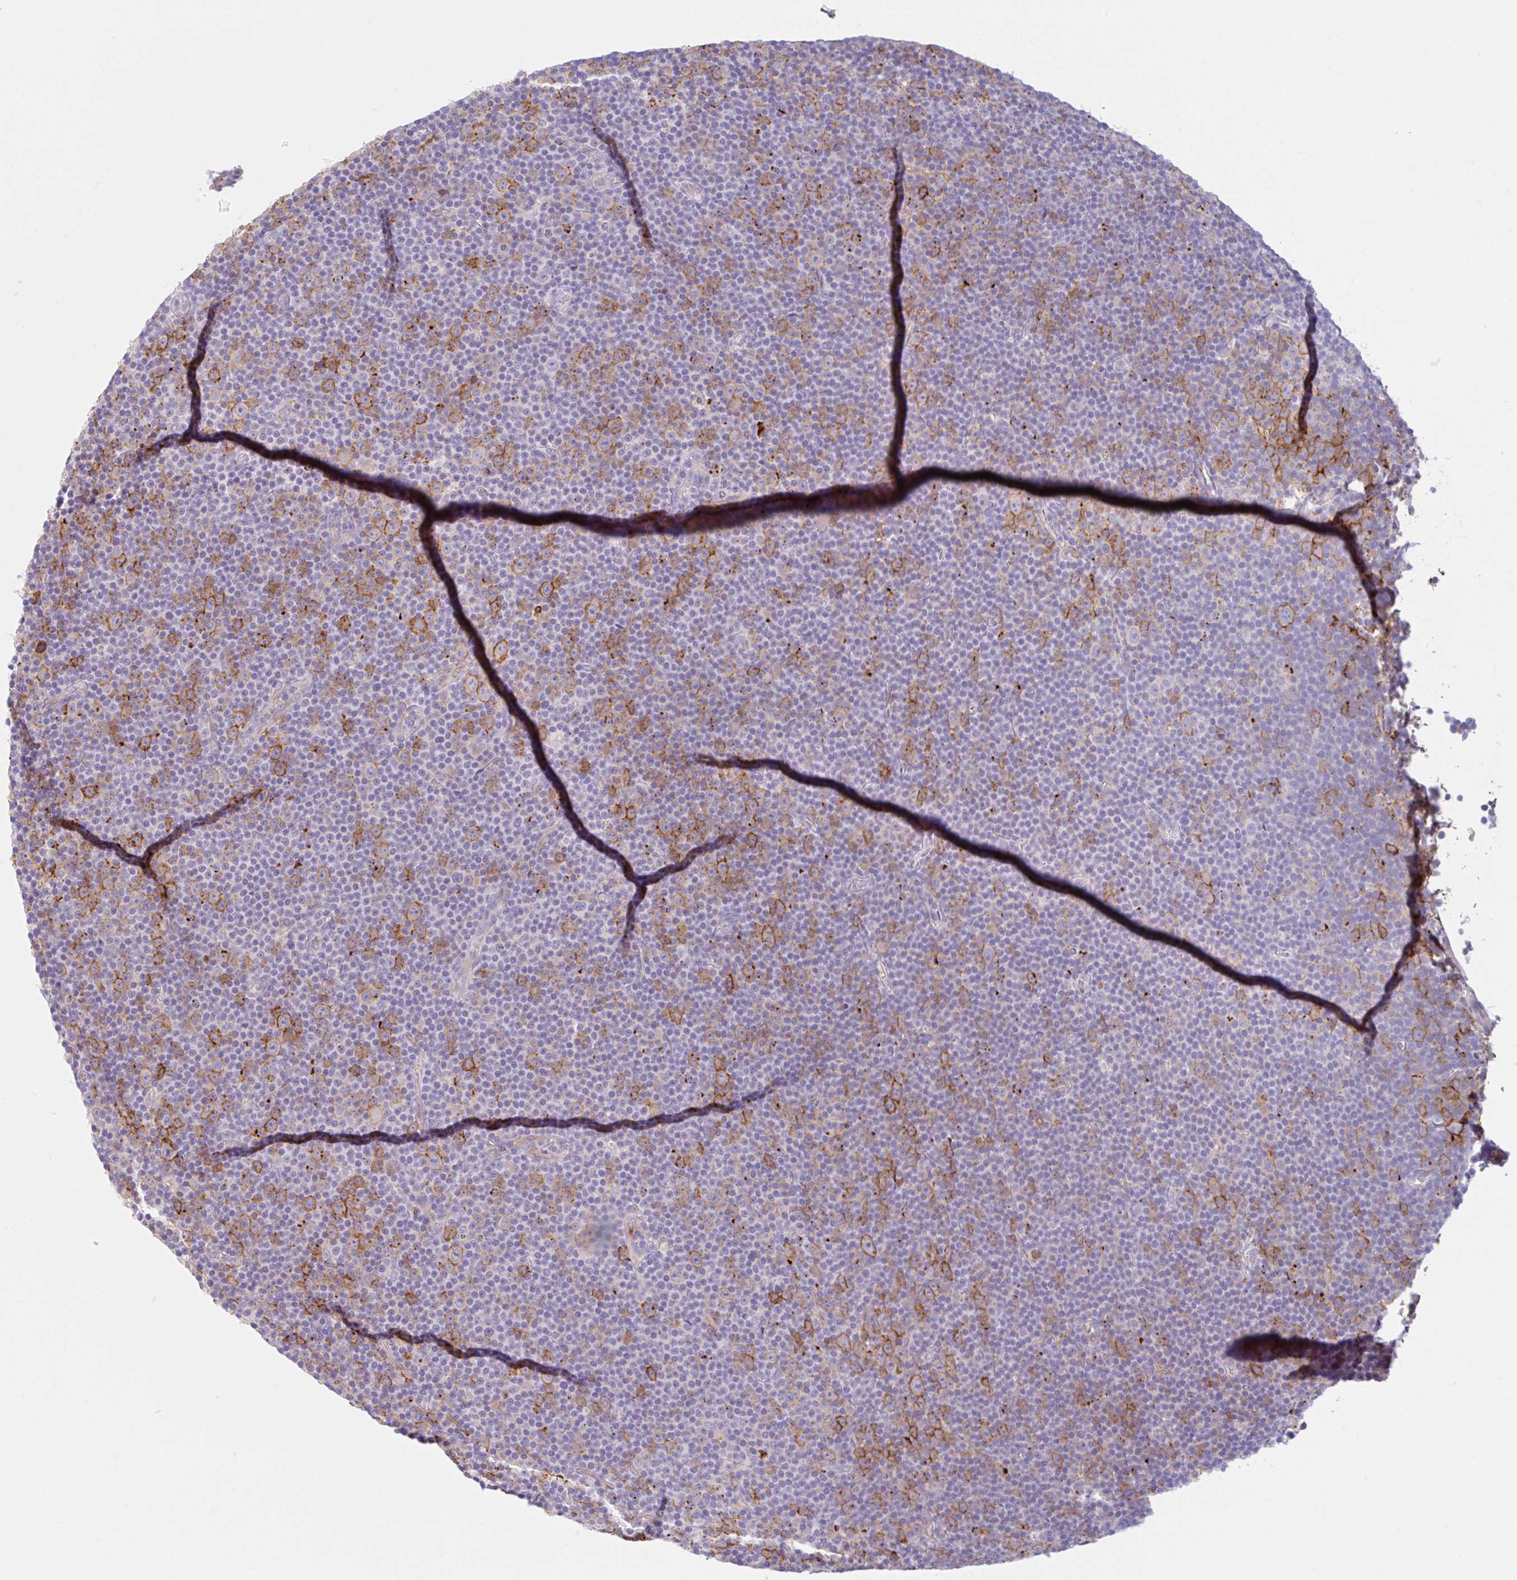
{"staining": {"intensity": "negative", "quantity": "none", "location": "none"}, "tissue": "lymphoma", "cell_type": "Tumor cells", "image_type": "cancer", "snomed": [{"axis": "morphology", "description": "Malignant lymphoma, non-Hodgkin's type, Low grade"}, {"axis": "topography", "description": "Lymph node"}], "caption": "Immunohistochemistry (IHC) of human malignant lymphoma, non-Hodgkin's type (low-grade) displays no expression in tumor cells.", "gene": "CEP120", "patient": {"sex": "female", "age": 67}}